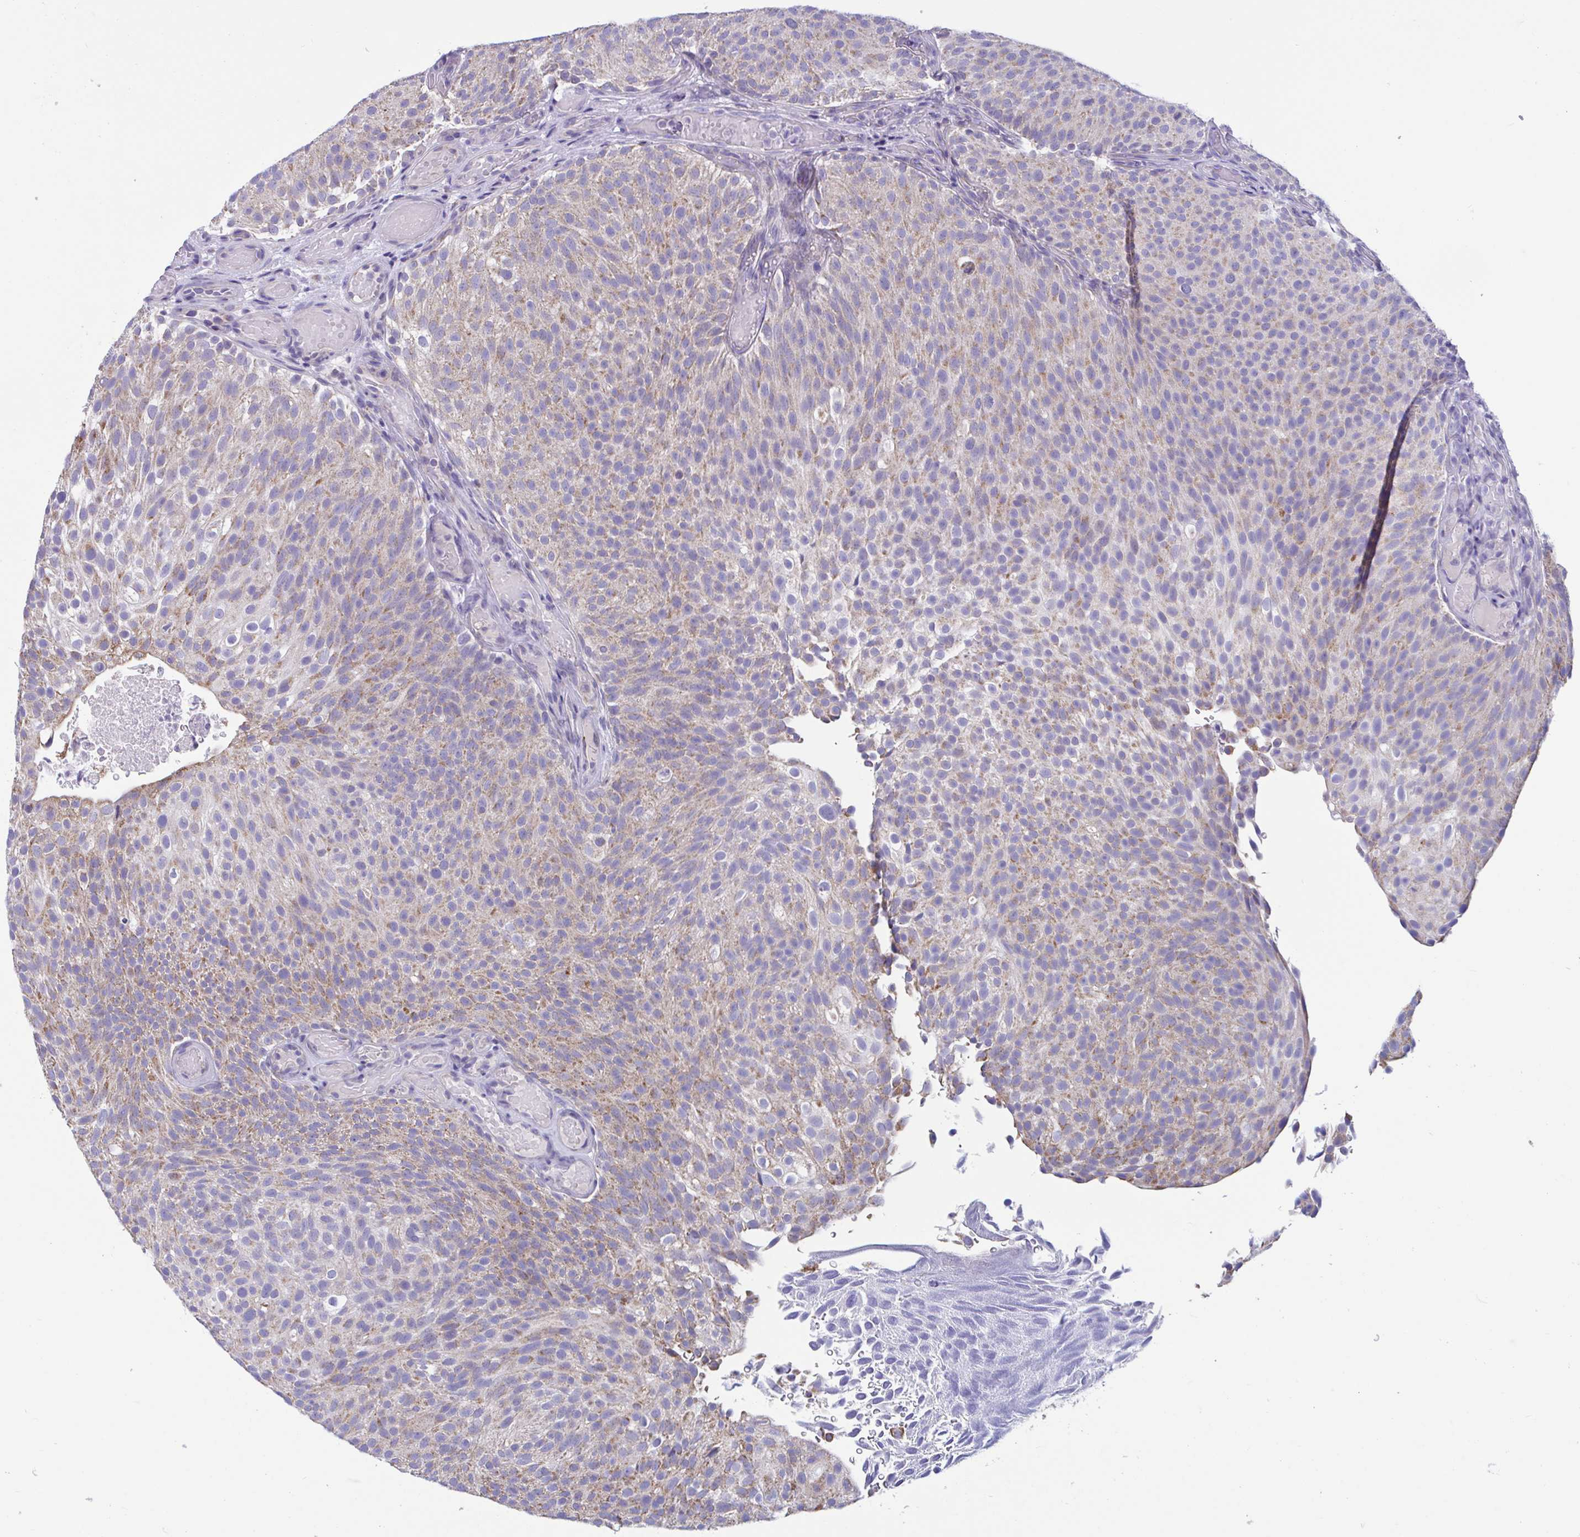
{"staining": {"intensity": "moderate", "quantity": "25%-75%", "location": "cytoplasmic/membranous"}, "tissue": "urothelial cancer", "cell_type": "Tumor cells", "image_type": "cancer", "snomed": [{"axis": "morphology", "description": "Urothelial carcinoma, Low grade"}, {"axis": "topography", "description": "Urinary bladder"}], "caption": "Urothelial carcinoma (low-grade) tissue displays moderate cytoplasmic/membranous staining in approximately 25%-75% of tumor cells, visualized by immunohistochemistry.", "gene": "OR13A1", "patient": {"sex": "male", "age": 78}}